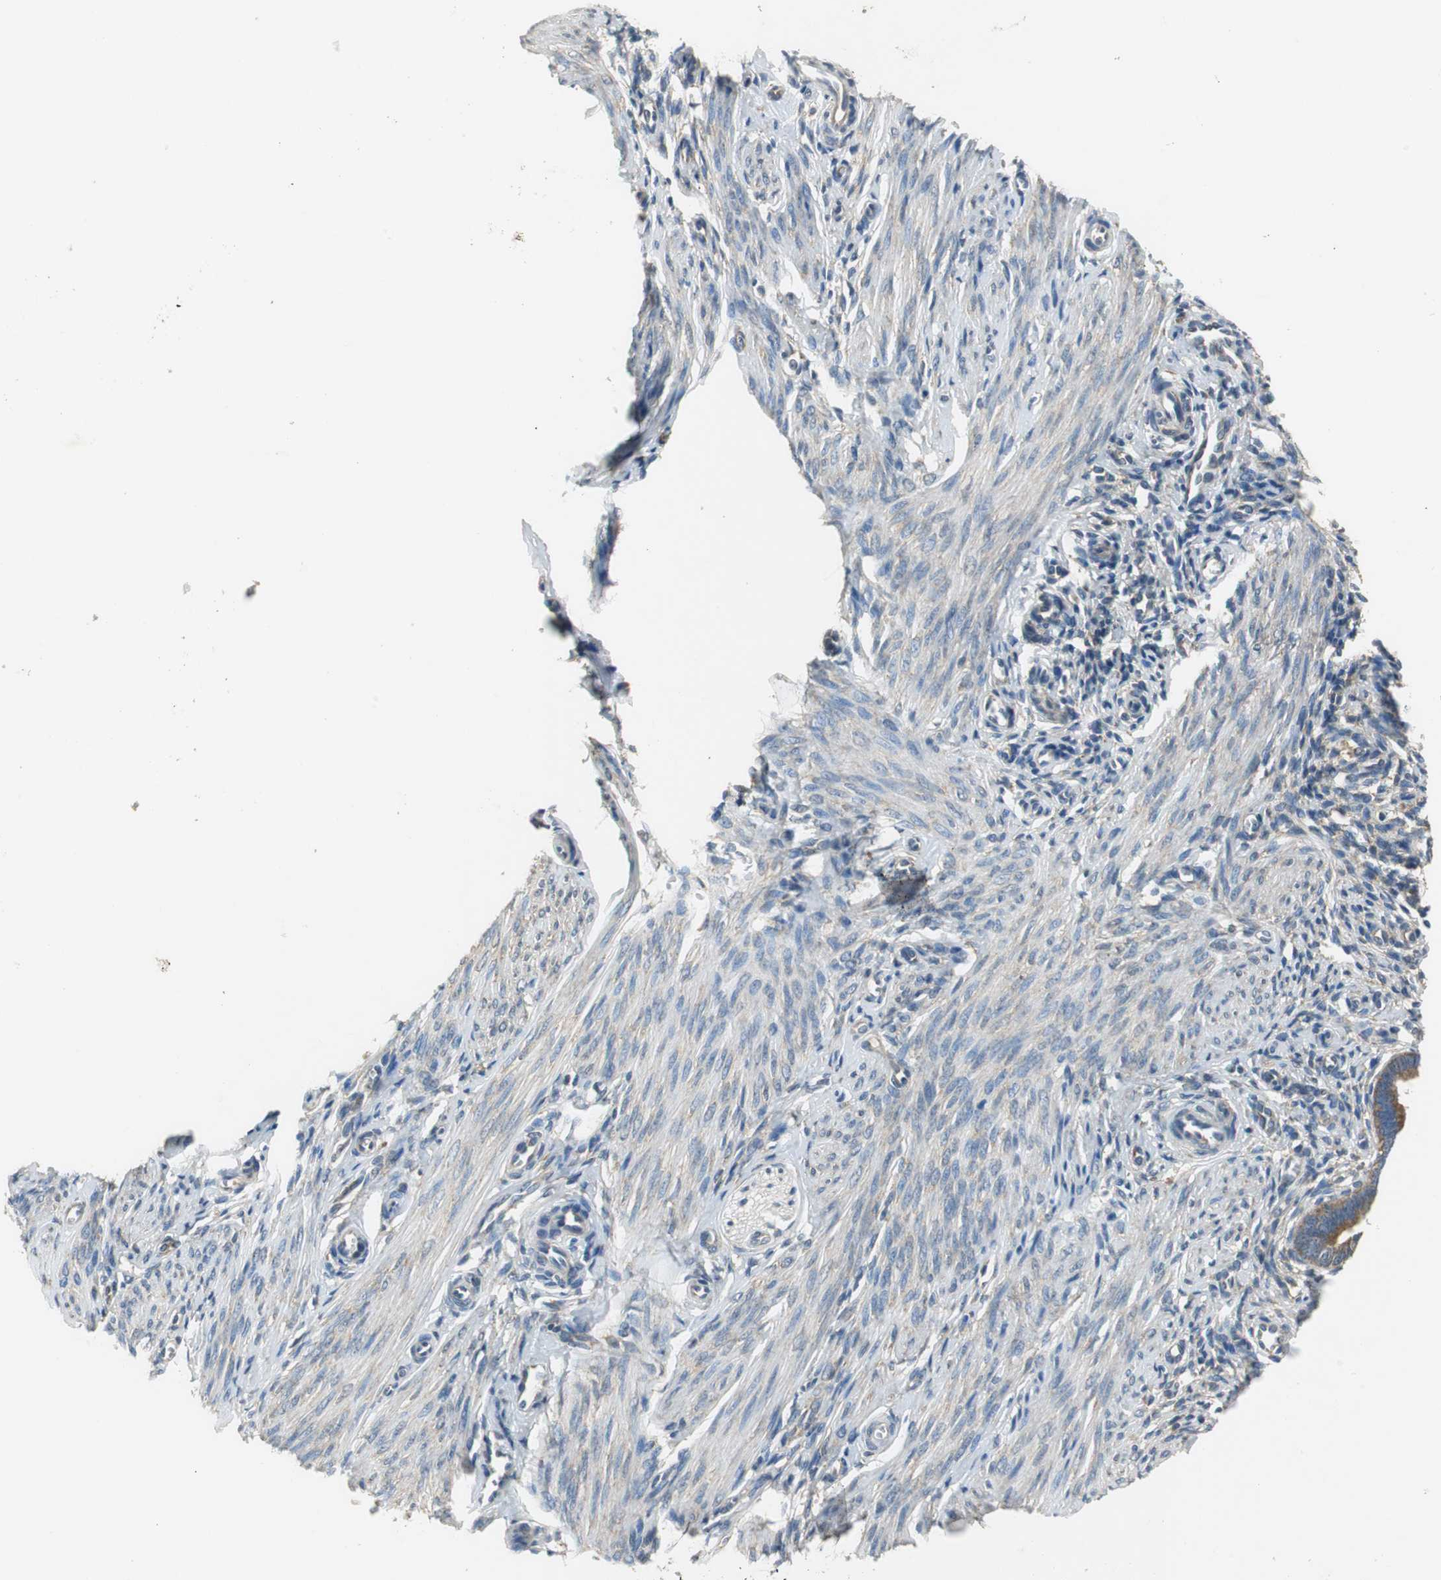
{"staining": {"intensity": "weak", "quantity": "25%-75%", "location": "cytoplasmic/membranous"}, "tissue": "endometrium", "cell_type": "Cells in endometrial stroma", "image_type": "normal", "snomed": [{"axis": "morphology", "description": "Normal tissue, NOS"}, {"axis": "topography", "description": "Endometrium"}], "caption": "A low amount of weak cytoplasmic/membranous expression is seen in approximately 25%-75% of cells in endometrial stroma in benign endometrium. The staining is performed using DAB (3,3'-diaminobenzidine) brown chromogen to label protein expression. The nuclei are counter-stained blue using hematoxylin.", "gene": "CNOT3", "patient": {"sex": "female", "age": 27}}